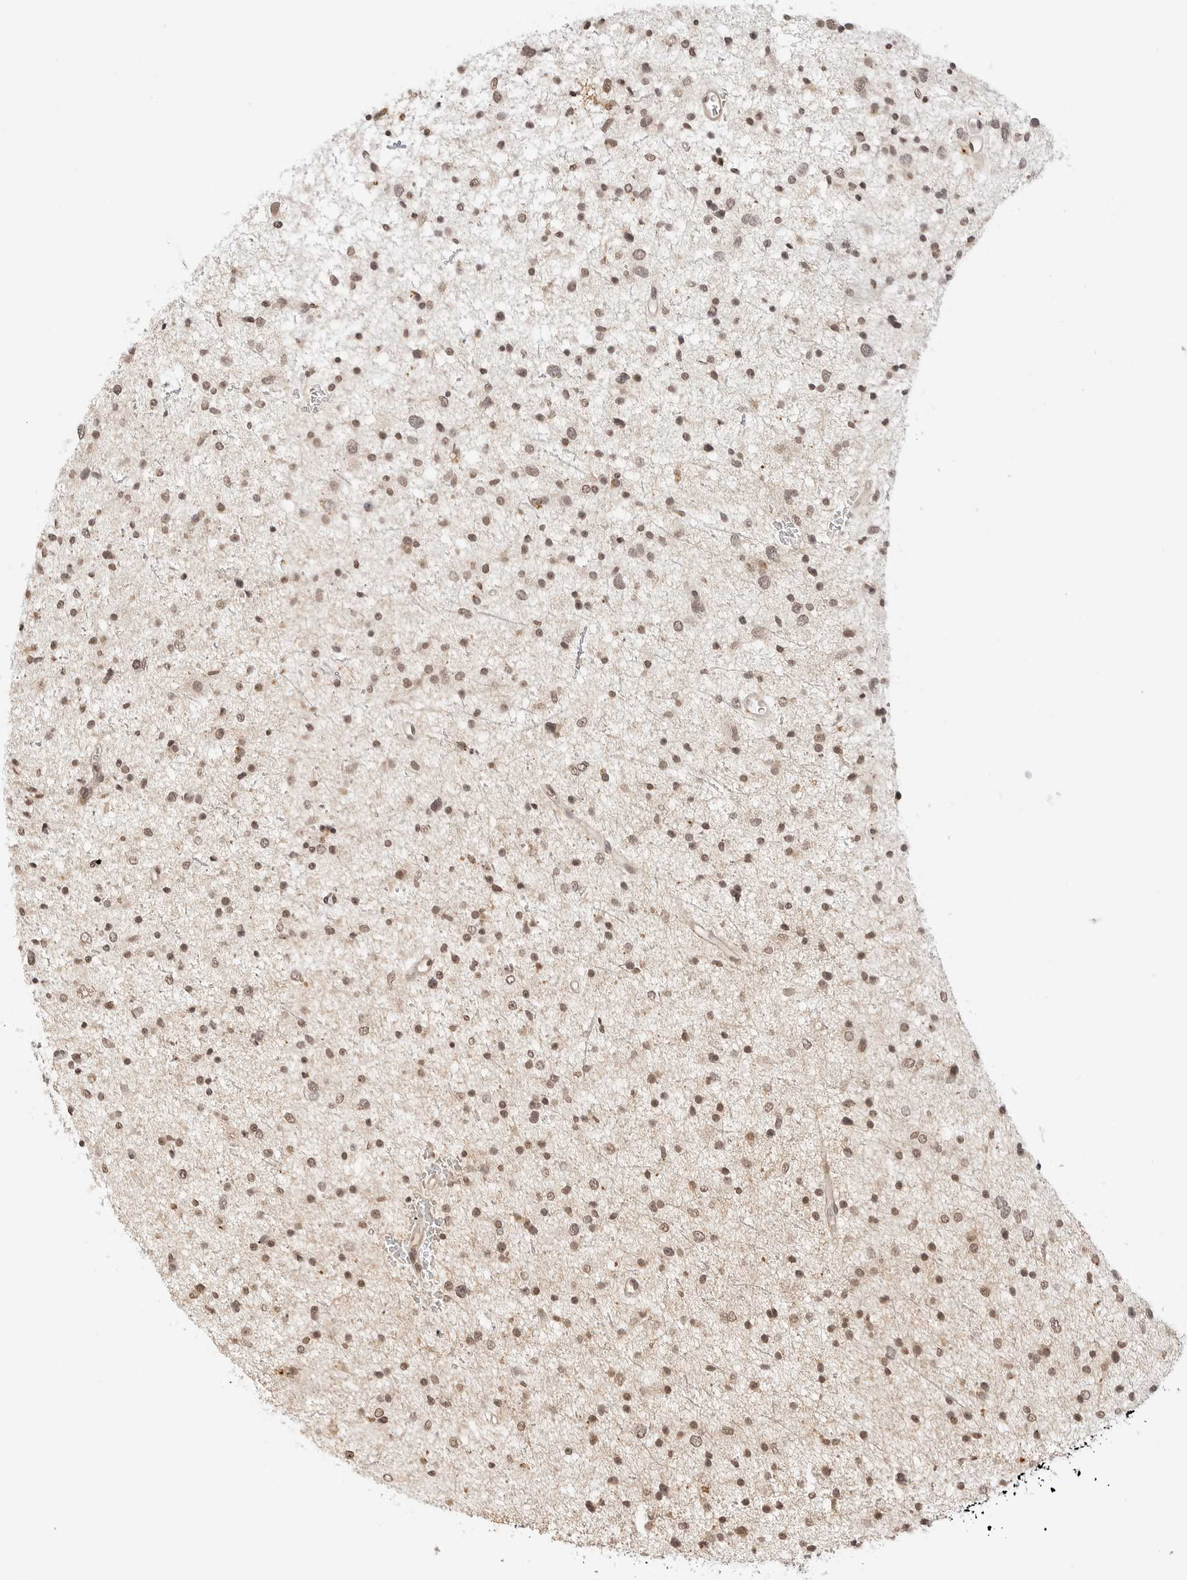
{"staining": {"intensity": "moderate", "quantity": ">75%", "location": "nuclear"}, "tissue": "glioma", "cell_type": "Tumor cells", "image_type": "cancer", "snomed": [{"axis": "morphology", "description": "Glioma, malignant, Low grade"}, {"axis": "topography", "description": "Brain"}], "caption": "The immunohistochemical stain labels moderate nuclear positivity in tumor cells of malignant glioma (low-grade) tissue.", "gene": "GPR34", "patient": {"sex": "female", "age": 37}}